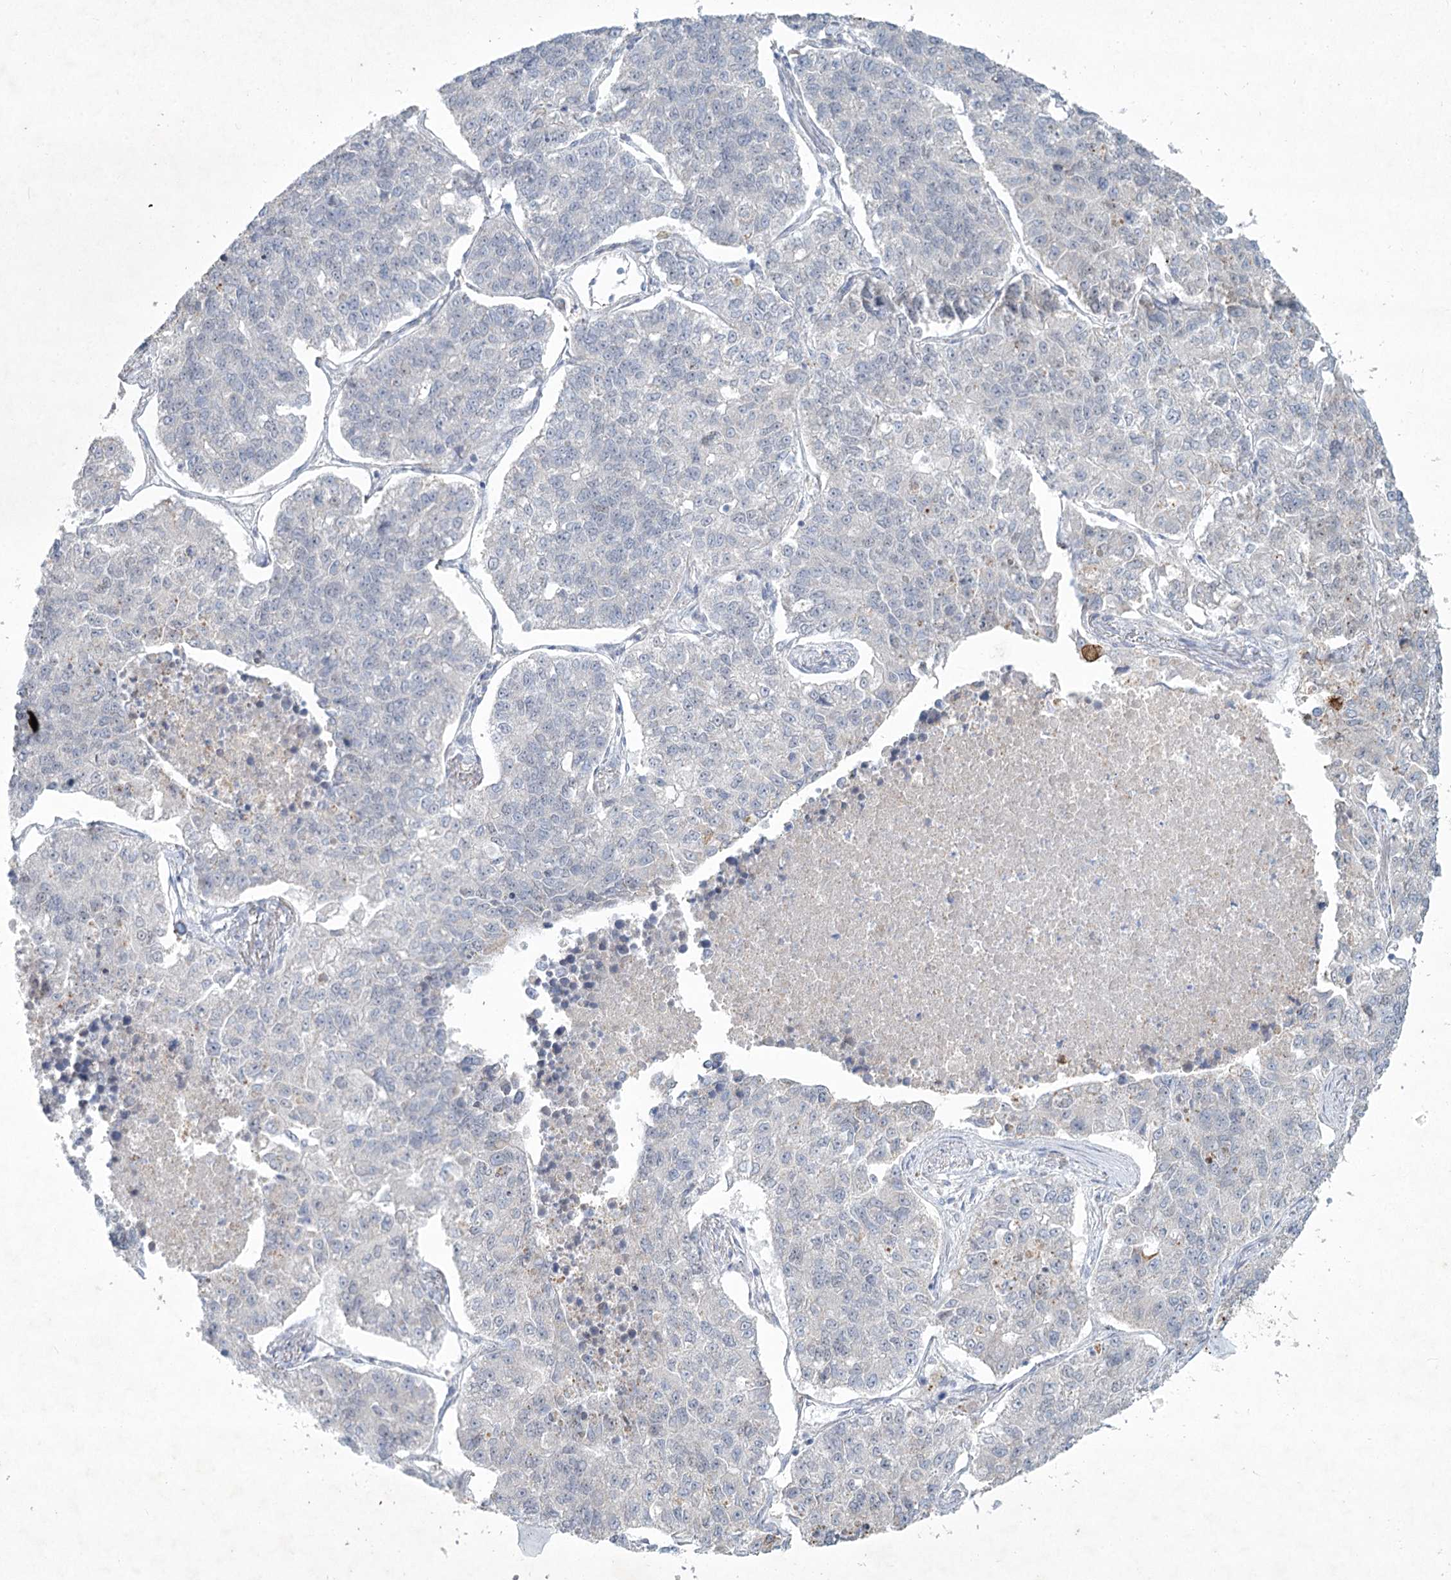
{"staining": {"intensity": "negative", "quantity": "none", "location": "none"}, "tissue": "lung cancer", "cell_type": "Tumor cells", "image_type": "cancer", "snomed": [{"axis": "morphology", "description": "Adenocarcinoma, NOS"}, {"axis": "topography", "description": "Lung"}], "caption": "DAB immunohistochemical staining of lung adenocarcinoma reveals no significant expression in tumor cells.", "gene": "ABITRAM", "patient": {"sex": "male", "age": 49}}